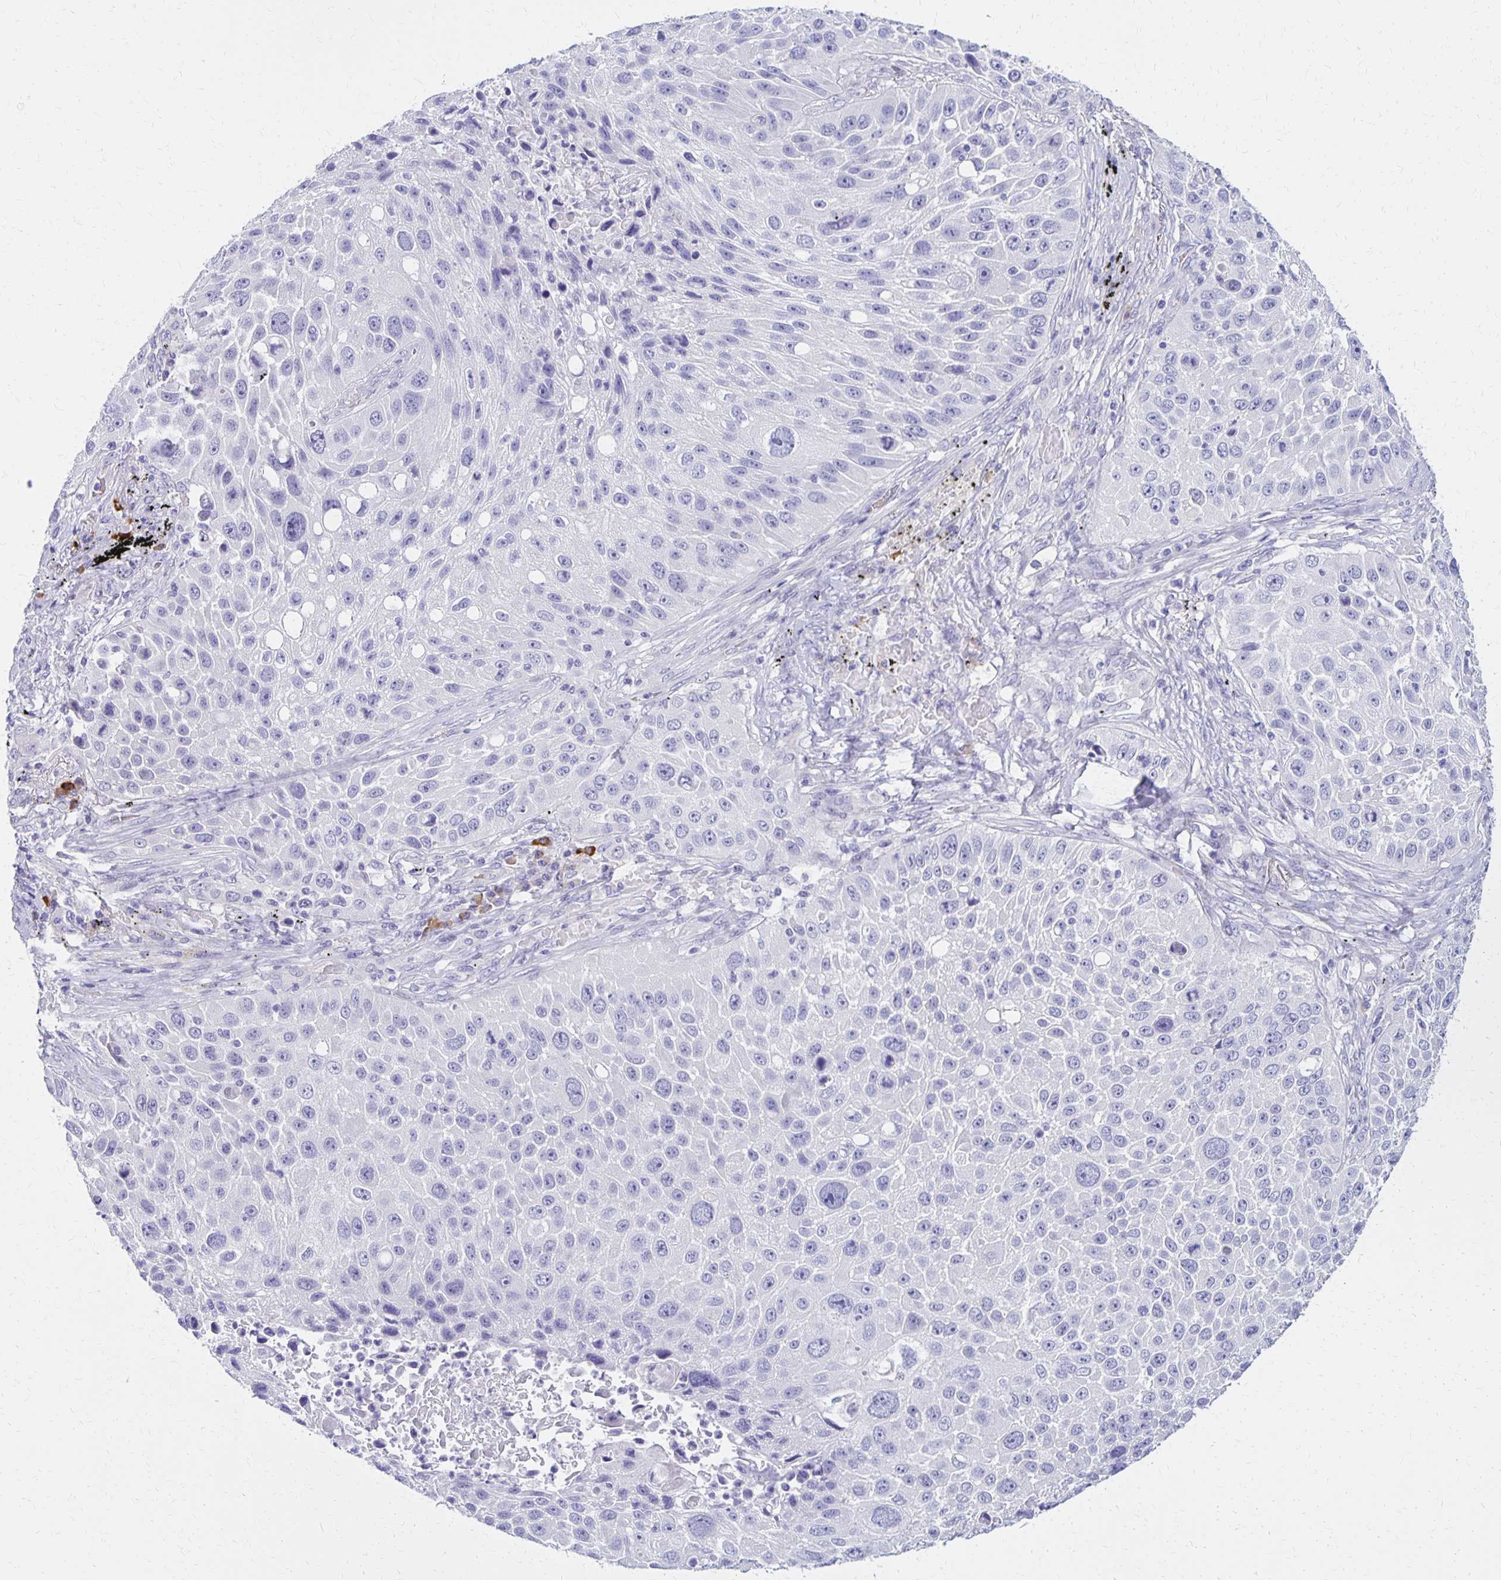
{"staining": {"intensity": "negative", "quantity": "none", "location": "none"}, "tissue": "lung cancer", "cell_type": "Tumor cells", "image_type": "cancer", "snomed": [{"axis": "morphology", "description": "Normal morphology"}, {"axis": "morphology", "description": "Squamous cell carcinoma, NOS"}, {"axis": "topography", "description": "Lymph node"}, {"axis": "topography", "description": "Lung"}], "caption": "Protein analysis of lung cancer (squamous cell carcinoma) displays no significant expression in tumor cells. Nuclei are stained in blue.", "gene": "FNTB", "patient": {"sex": "male", "age": 67}}